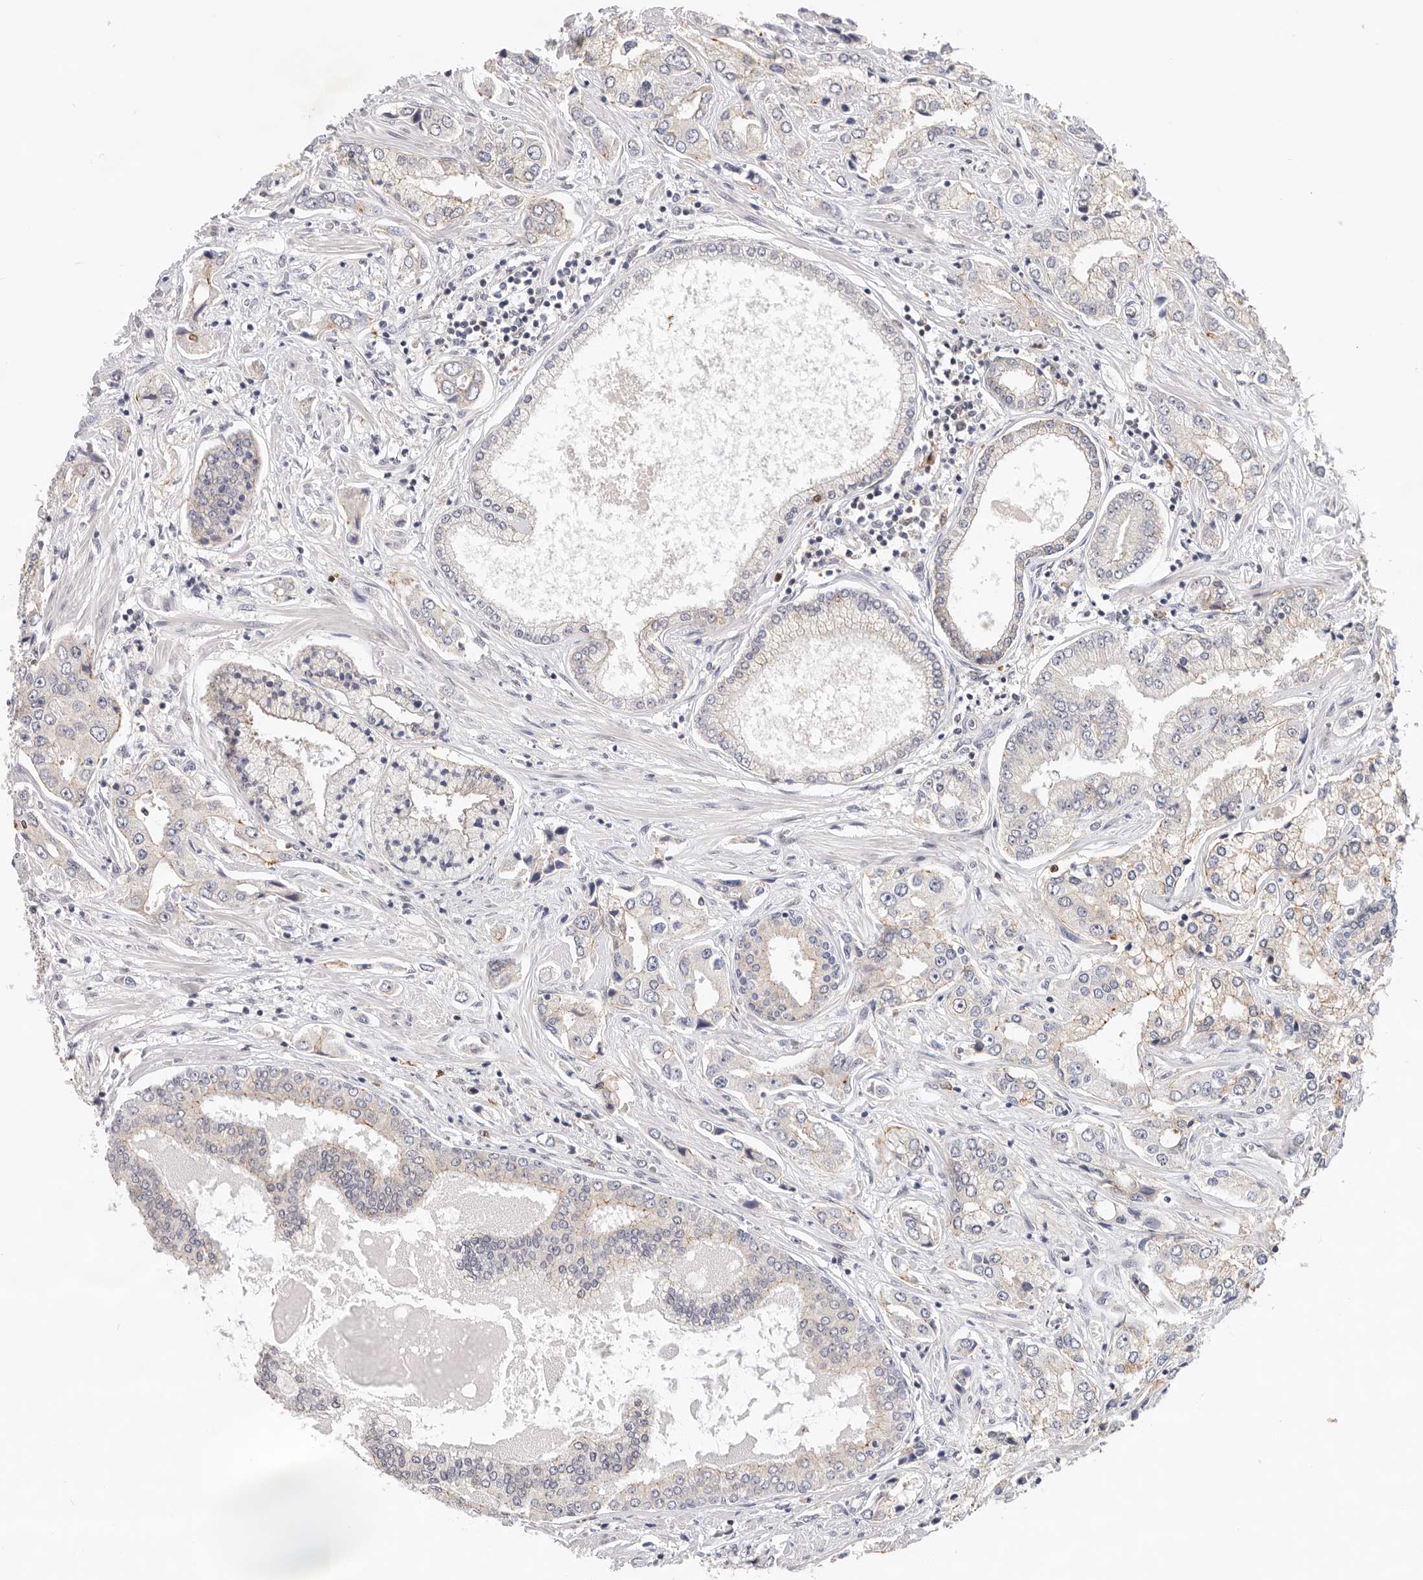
{"staining": {"intensity": "negative", "quantity": "none", "location": "none"}, "tissue": "prostate cancer", "cell_type": "Tumor cells", "image_type": "cancer", "snomed": [{"axis": "morphology", "description": "Adenocarcinoma, High grade"}, {"axis": "topography", "description": "Prostate"}], "caption": "Tumor cells are negative for protein expression in human adenocarcinoma (high-grade) (prostate).", "gene": "AFDN", "patient": {"sex": "male", "age": 66}}